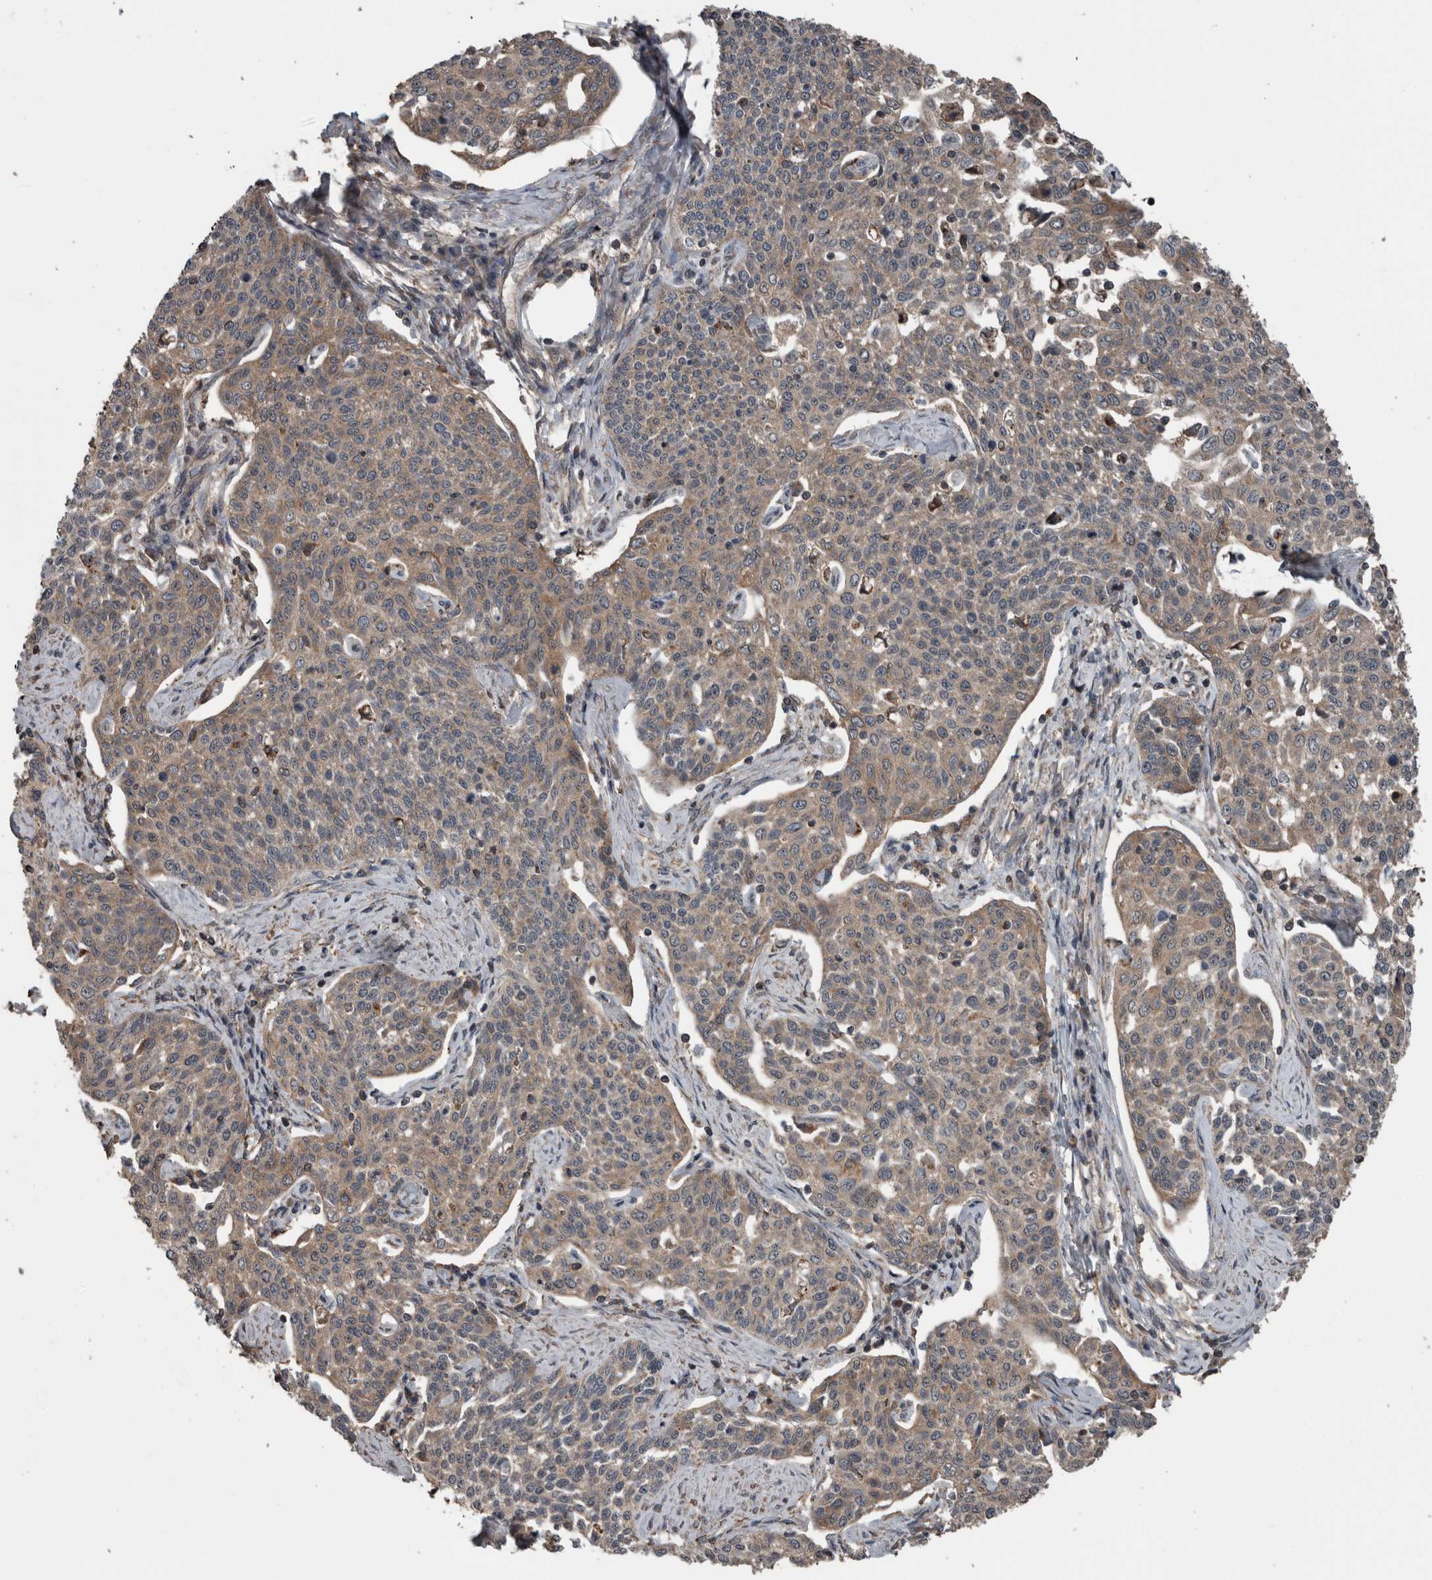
{"staining": {"intensity": "weak", "quantity": ">75%", "location": "cytoplasmic/membranous"}, "tissue": "cervical cancer", "cell_type": "Tumor cells", "image_type": "cancer", "snomed": [{"axis": "morphology", "description": "Squamous cell carcinoma, NOS"}, {"axis": "topography", "description": "Cervix"}], "caption": "This histopathology image displays immunohistochemistry (IHC) staining of squamous cell carcinoma (cervical), with low weak cytoplasmic/membranous expression in approximately >75% of tumor cells.", "gene": "RIOK3", "patient": {"sex": "female", "age": 34}}